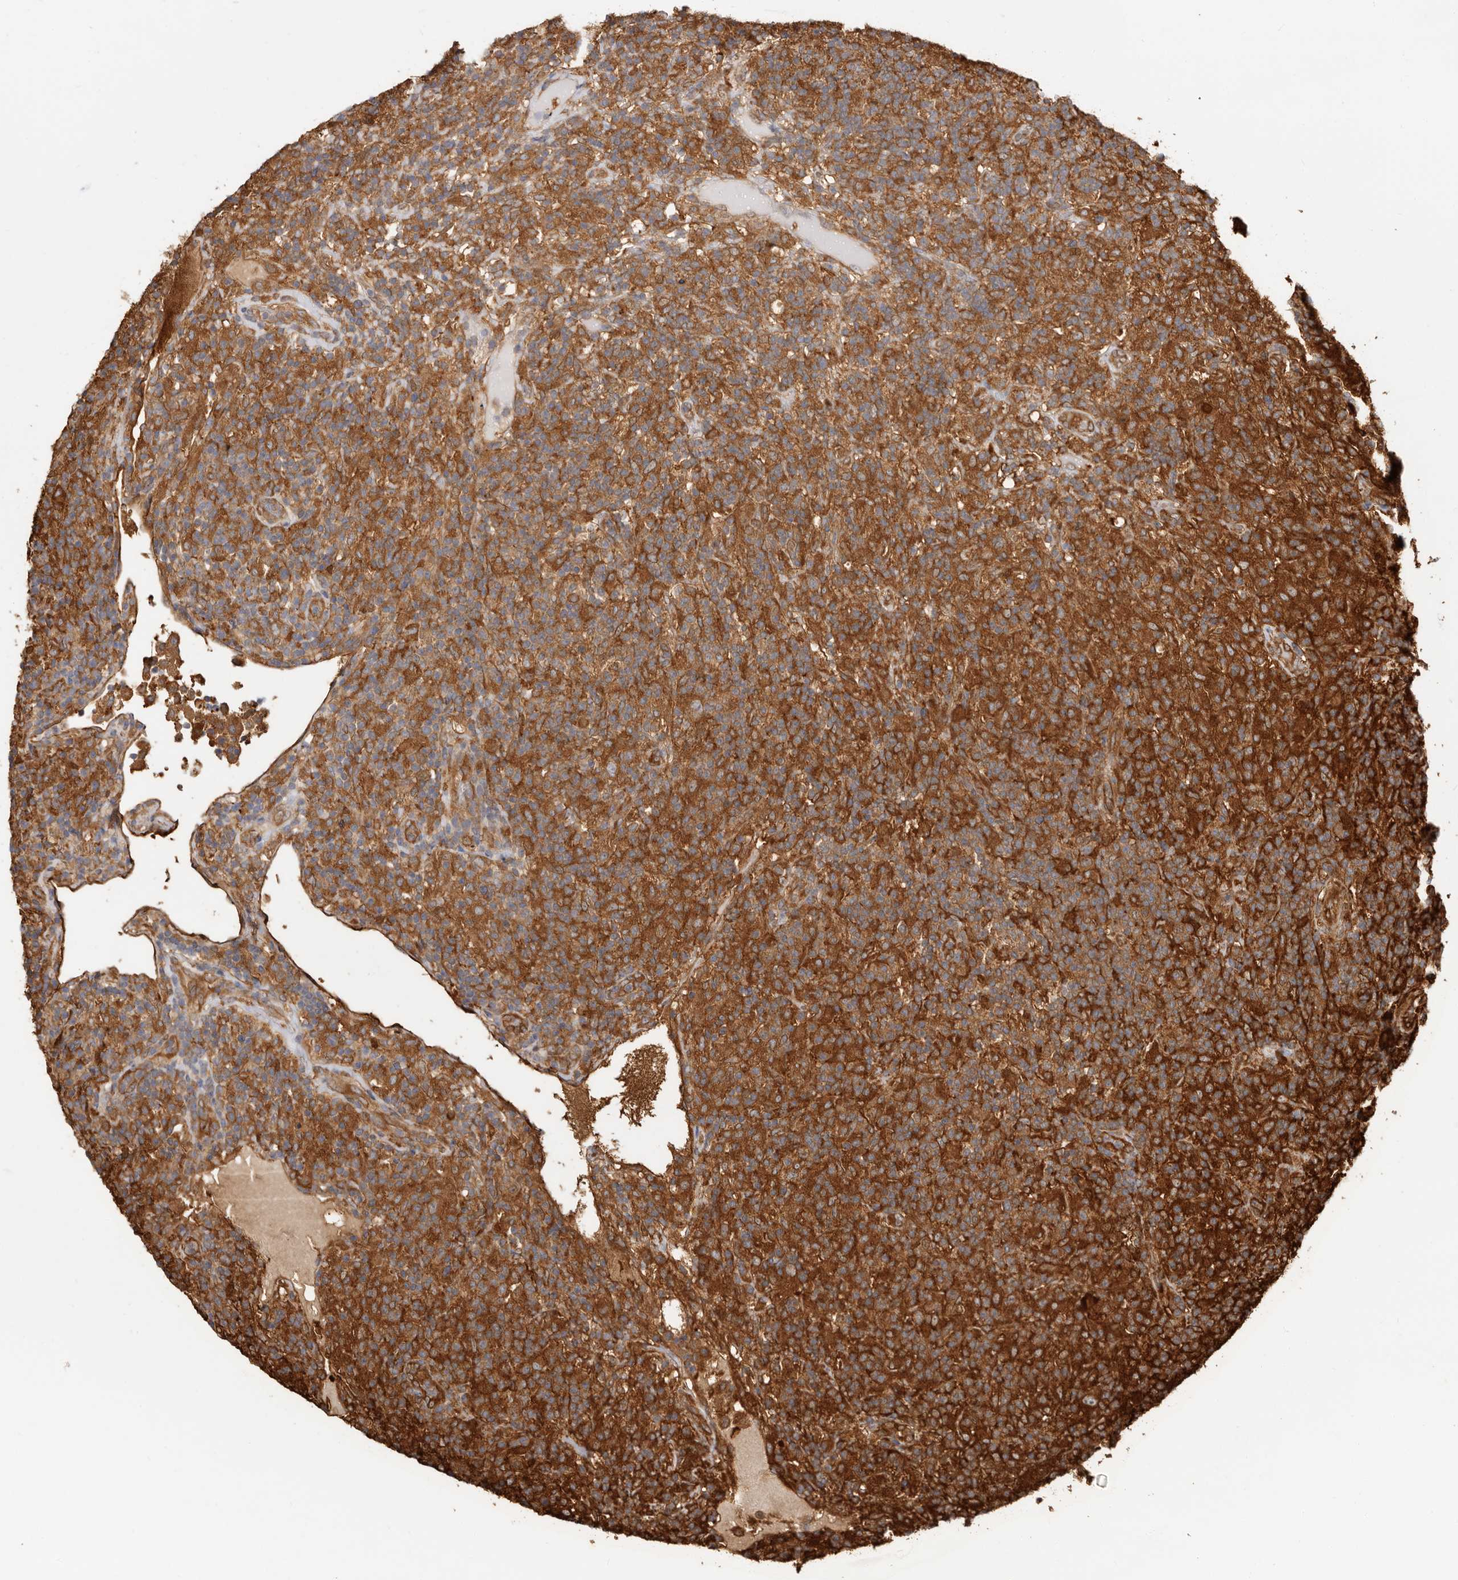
{"staining": {"intensity": "moderate", "quantity": ">75%", "location": "cytoplasmic/membranous"}, "tissue": "lymphoma", "cell_type": "Tumor cells", "image_type": "cancer", "snomed": [{"axis": "morphology", "description": "Hodgkin's disease, NOS"}, {"axis": "topography", "description": "Lymph node"}], "caption": "Immunohistochemistry of Hodgkin's disease shows medium levels of moderate cytoplasmic/membranous positivity in about >75% of tumor cells. (DAB IHC with brightfield microscopy, high magnification).", "gene": "LAP3", "patient": {"sex": "male", "age": 70}}